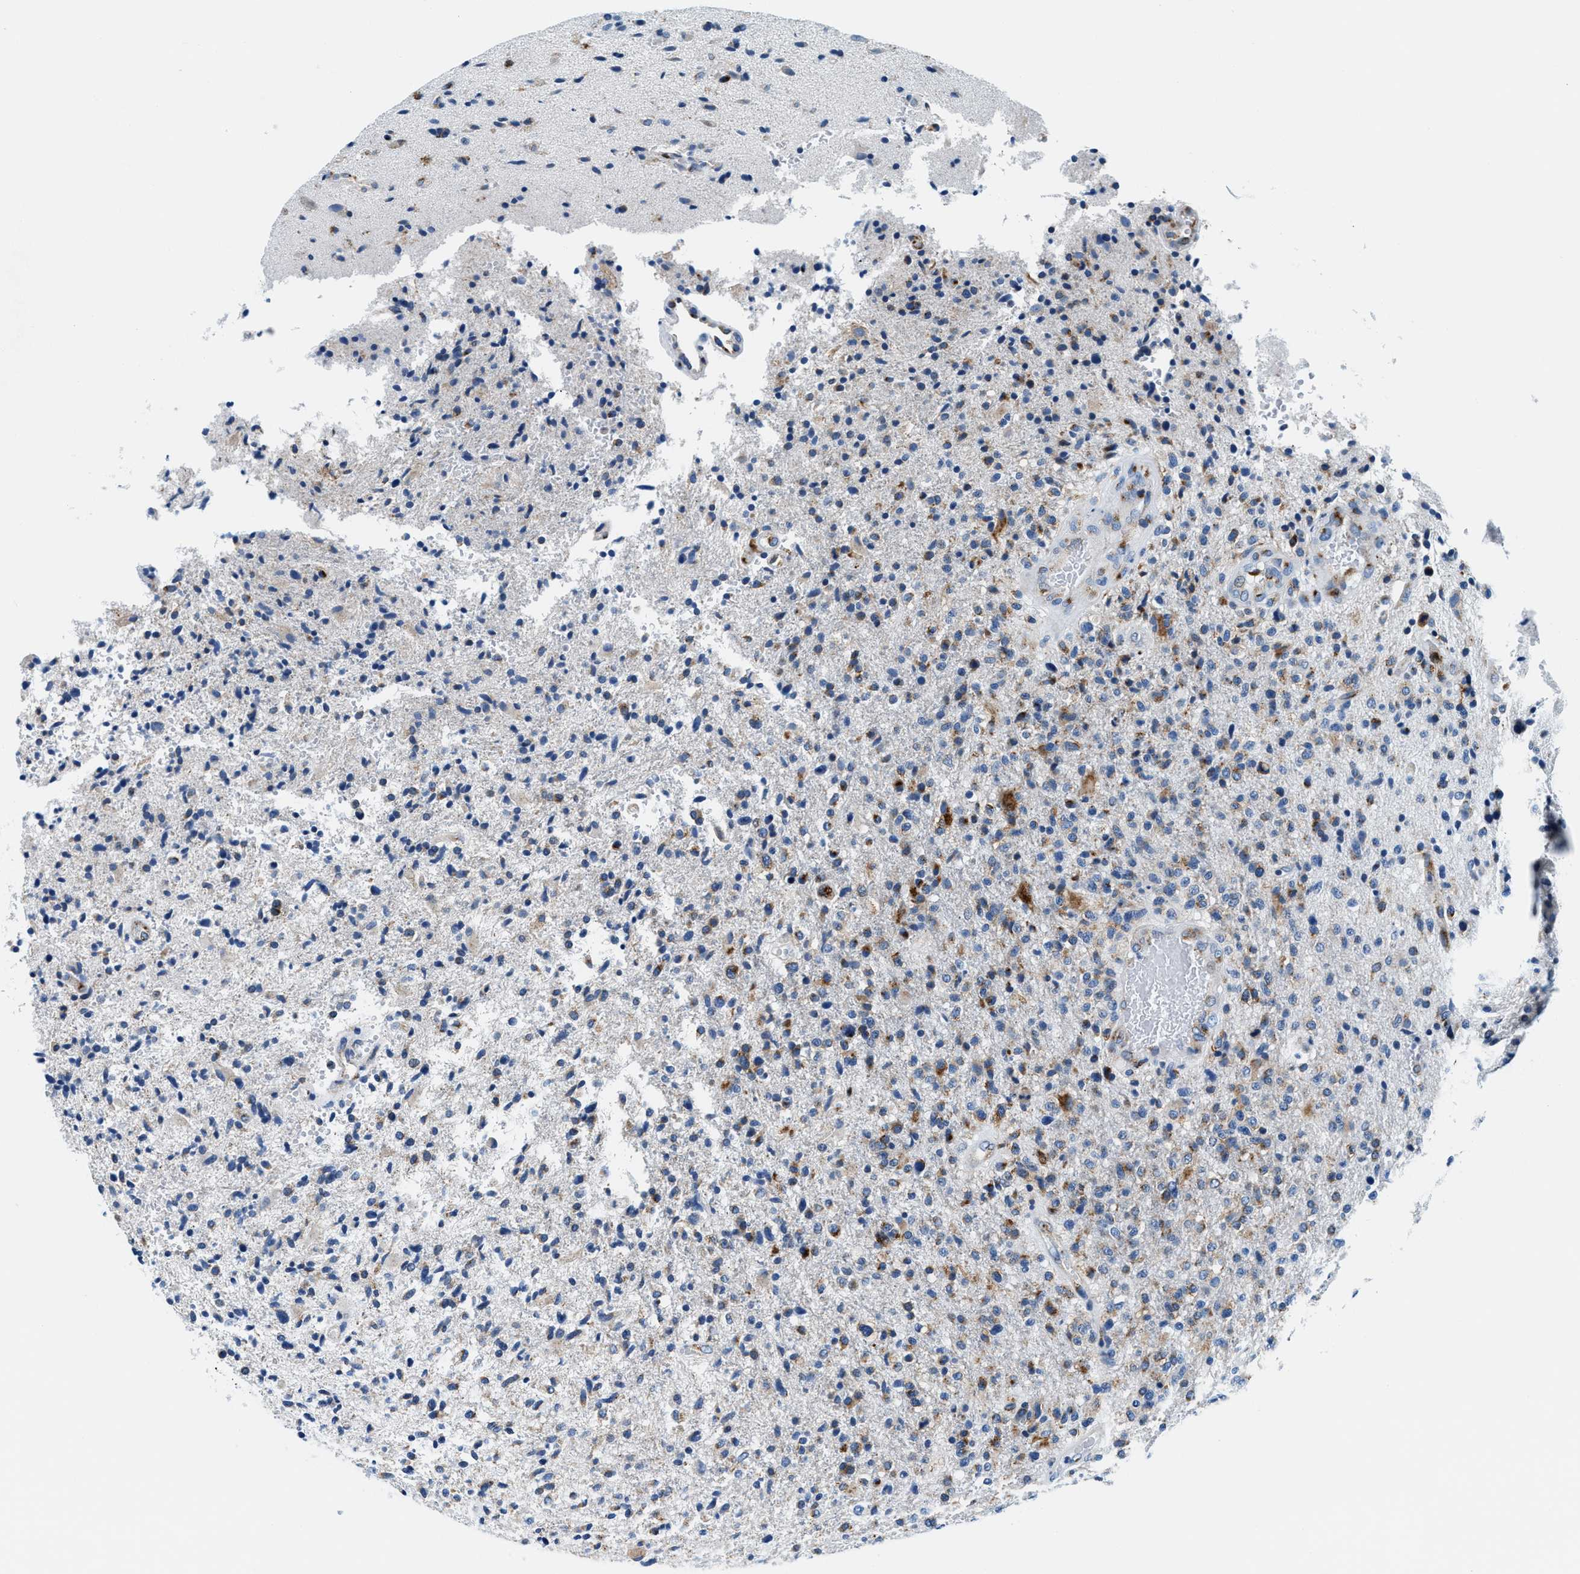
{"staining": {"intensity": "moderate", "quantity": "<25%", "location": "cytoplasmic/membranous"}, "tissue": "glioma", "cell_type": "Tumor cells", "image_type": "cancer", "snomed": [{"axis": "morphology", "description": "Glioma, malignant, High grade"}, {"axis": "topography", "description": "Brain"}], "caption": "Human glioma stained with a brown dye displays moderate cytoplasmic/membranous positive positivity in approximately <25% of tumor cells.", "gene": "VPS53", "patient": {"sex": "male", "age": 72}}